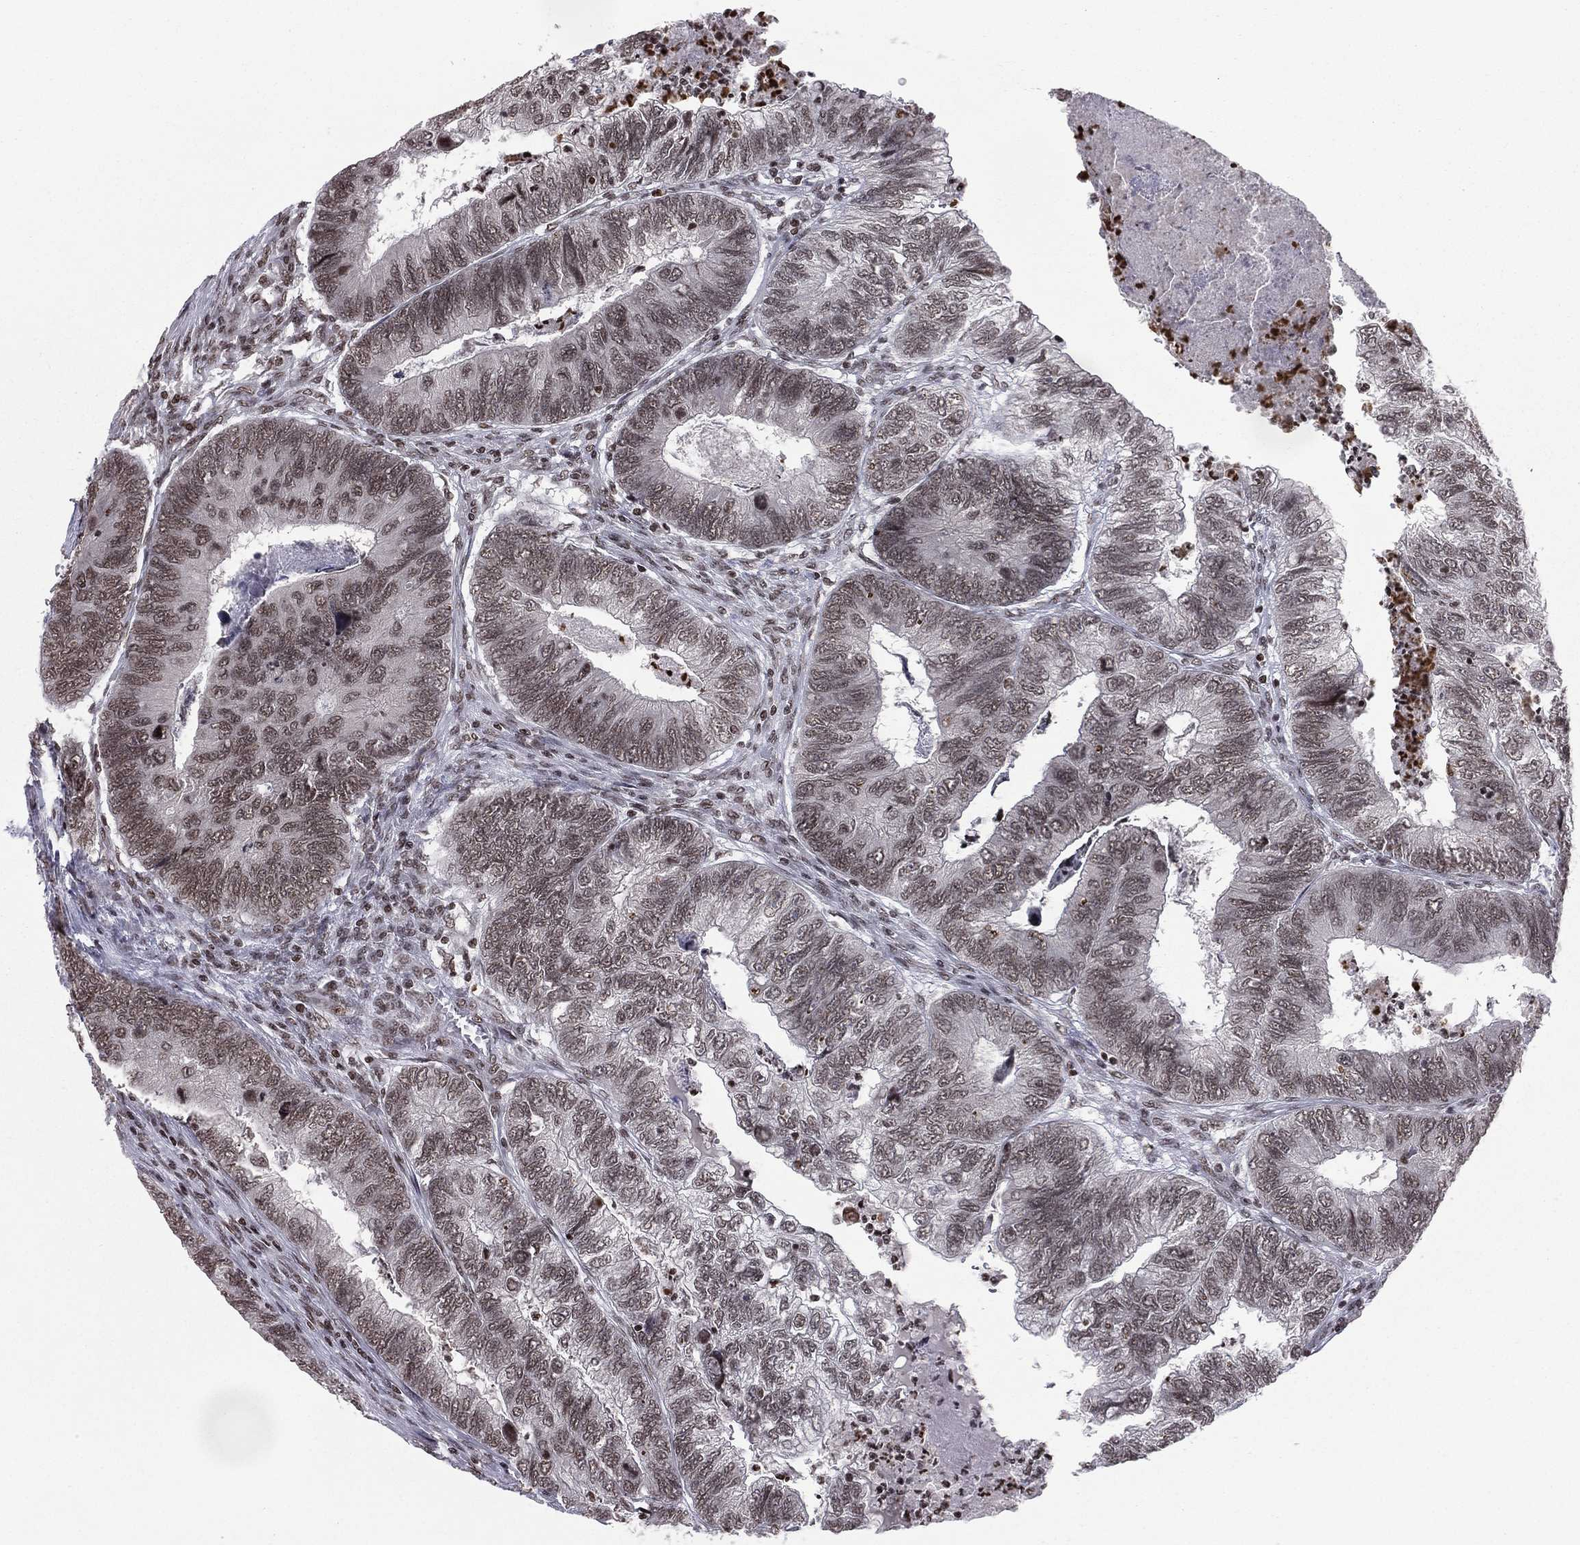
{"staining": {"intensity": "weak", "quantity": "25%-75%", "location": "nuclear"}, "tissue": "colorectal cancer", "cell_type": "Tumor cells", "image_type": "cancer", "snomed": [{"axis": "morphology", "description": "Adenocarcinoma, NOS"}, {"axis": "topography", "description": "Colon"}], "caption": "Protein staining exhibits weak nuclear positivity in approximately 25%-75% of tumor cells in colorectal adenocarcinoma.", "gene": "RFX7", "patient": {"sex": "female", "age": 67}}